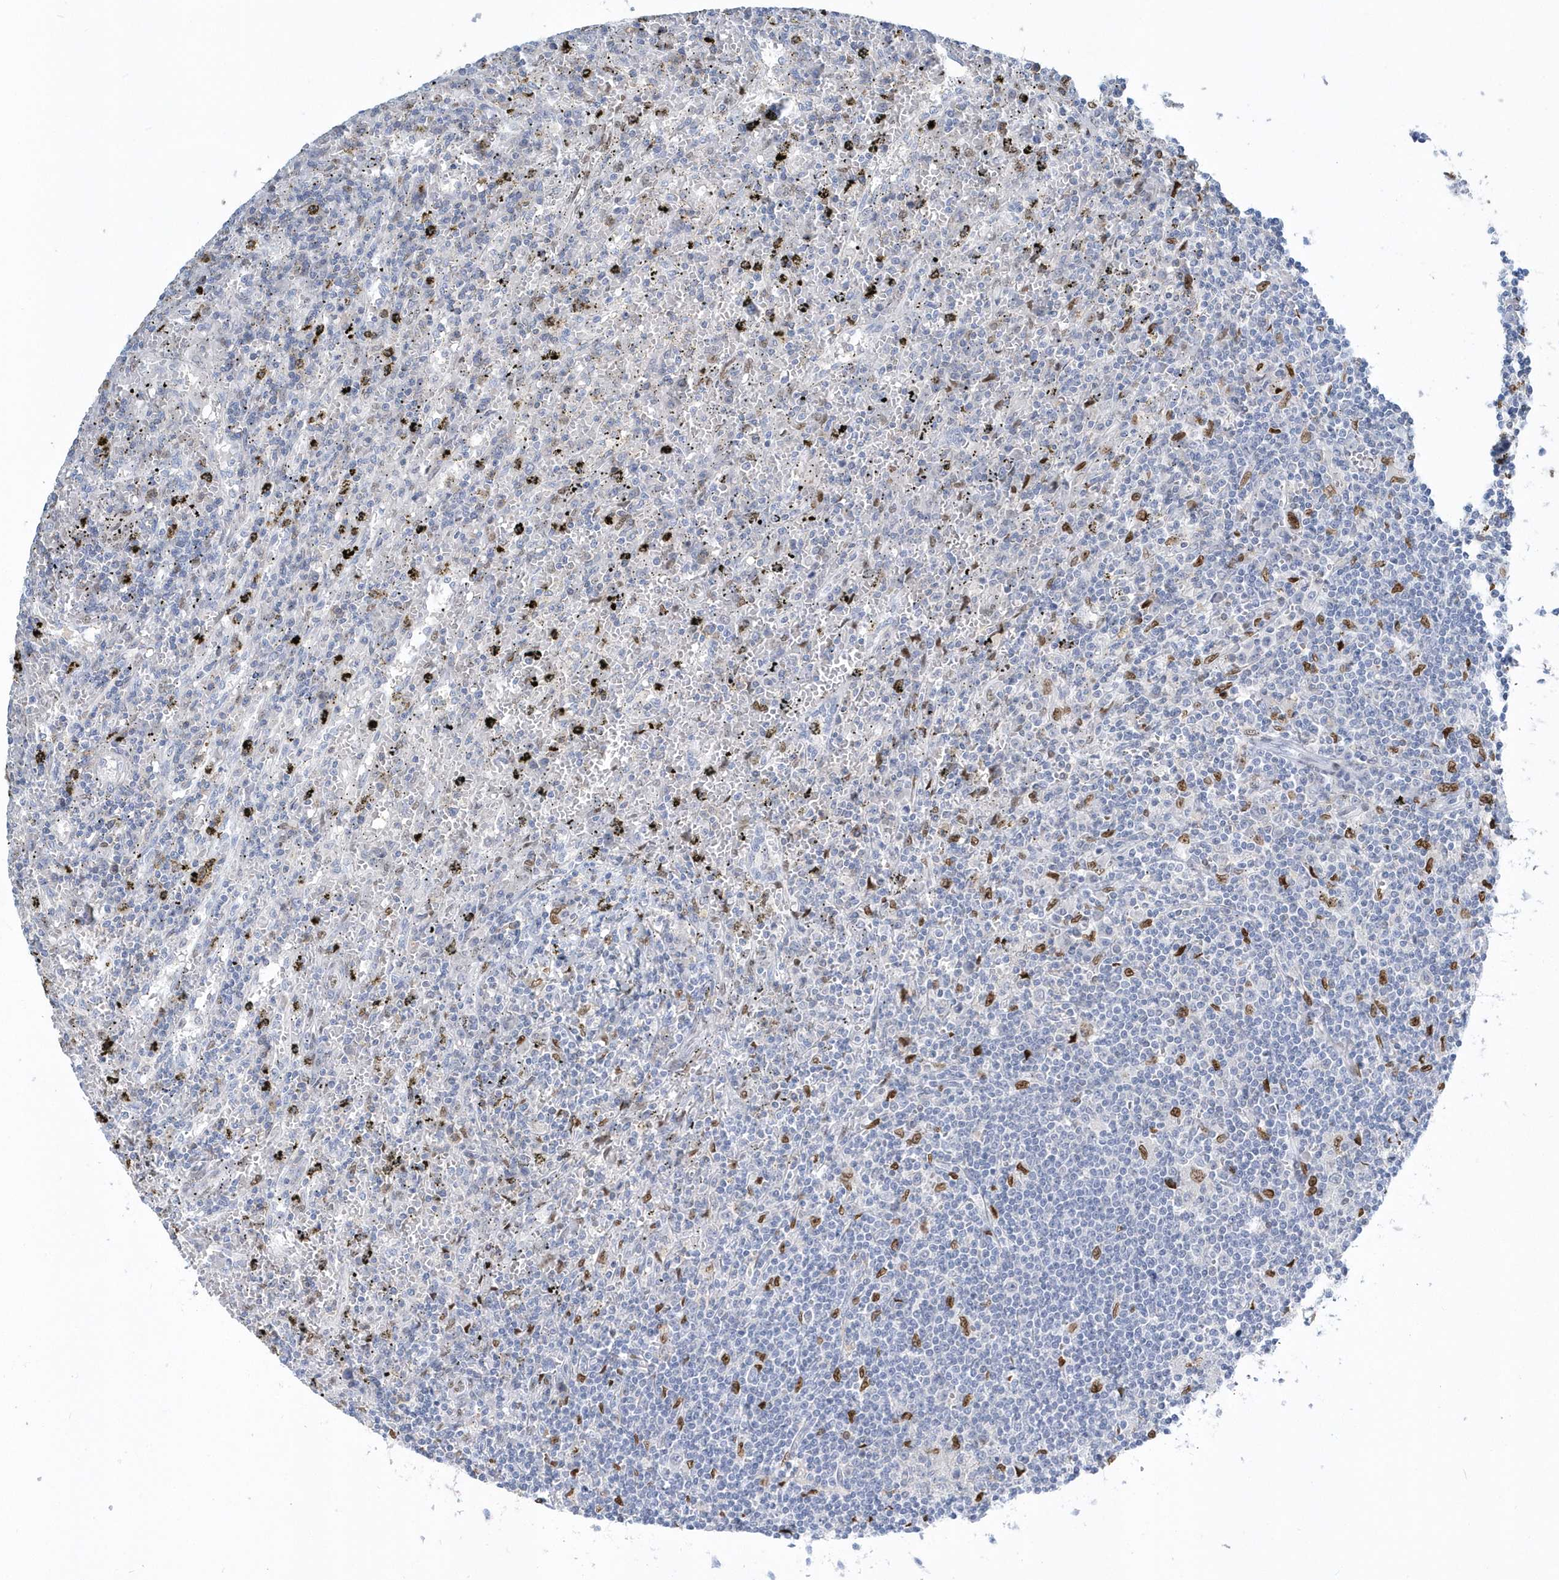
{"staining": {"intensity": "negative", "quantity": "none", "location": "none"}, "tissue": "lymphoma", "cell_type": "Tumor cells", "image_type": "cancer", "snomed": [{"axis": "morphology", "description": "Malignant lymphoma, non-Hodgkin's type, Low grade"}, {"axis": "topography", "description": "Spleen"}], "caption": "Lymphoma stained for a protein using IHC shows no staining tumor cells.", "gene": "MACROH2A2", "patient": {"sex": "male", "age": 76}}